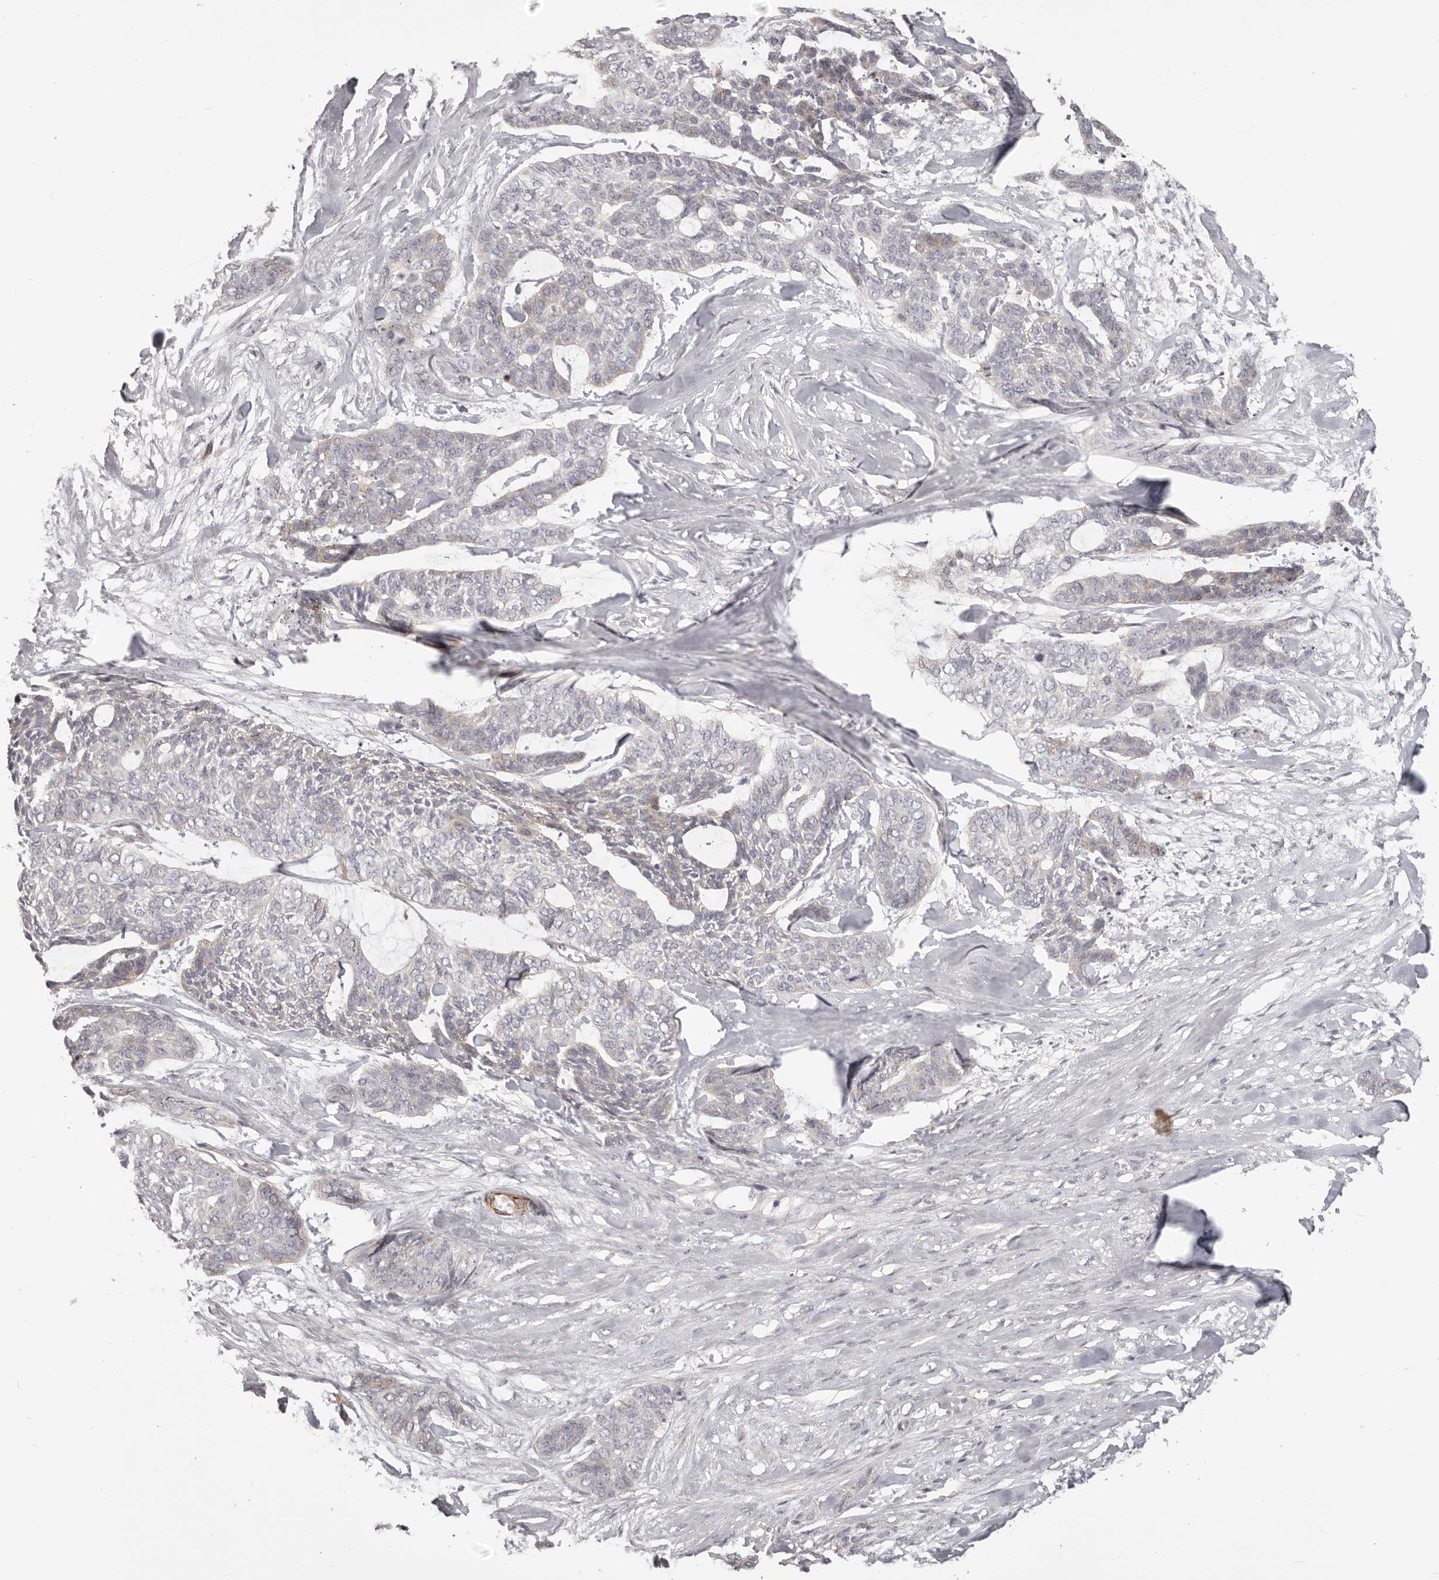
{"staining": {"intensity": "weak", "quantity": "<25%", "location": "cytoplasmic/membranous"}, "tissue": "skin cancer", "cell_type": "Tumor cells", "image_type": "cancer", "snomed": [{"axis": "morphology", "description": "Basal cell carcinoma"}, {"axis": "topography", "description": "Skin"}], "caption": "A photomicrograph of human skin cancer (basal cell carcinoma) is negative for staining in tumor cells.", "gene": "OTUD3", "patient": {"sex": "female", "age": 64}}